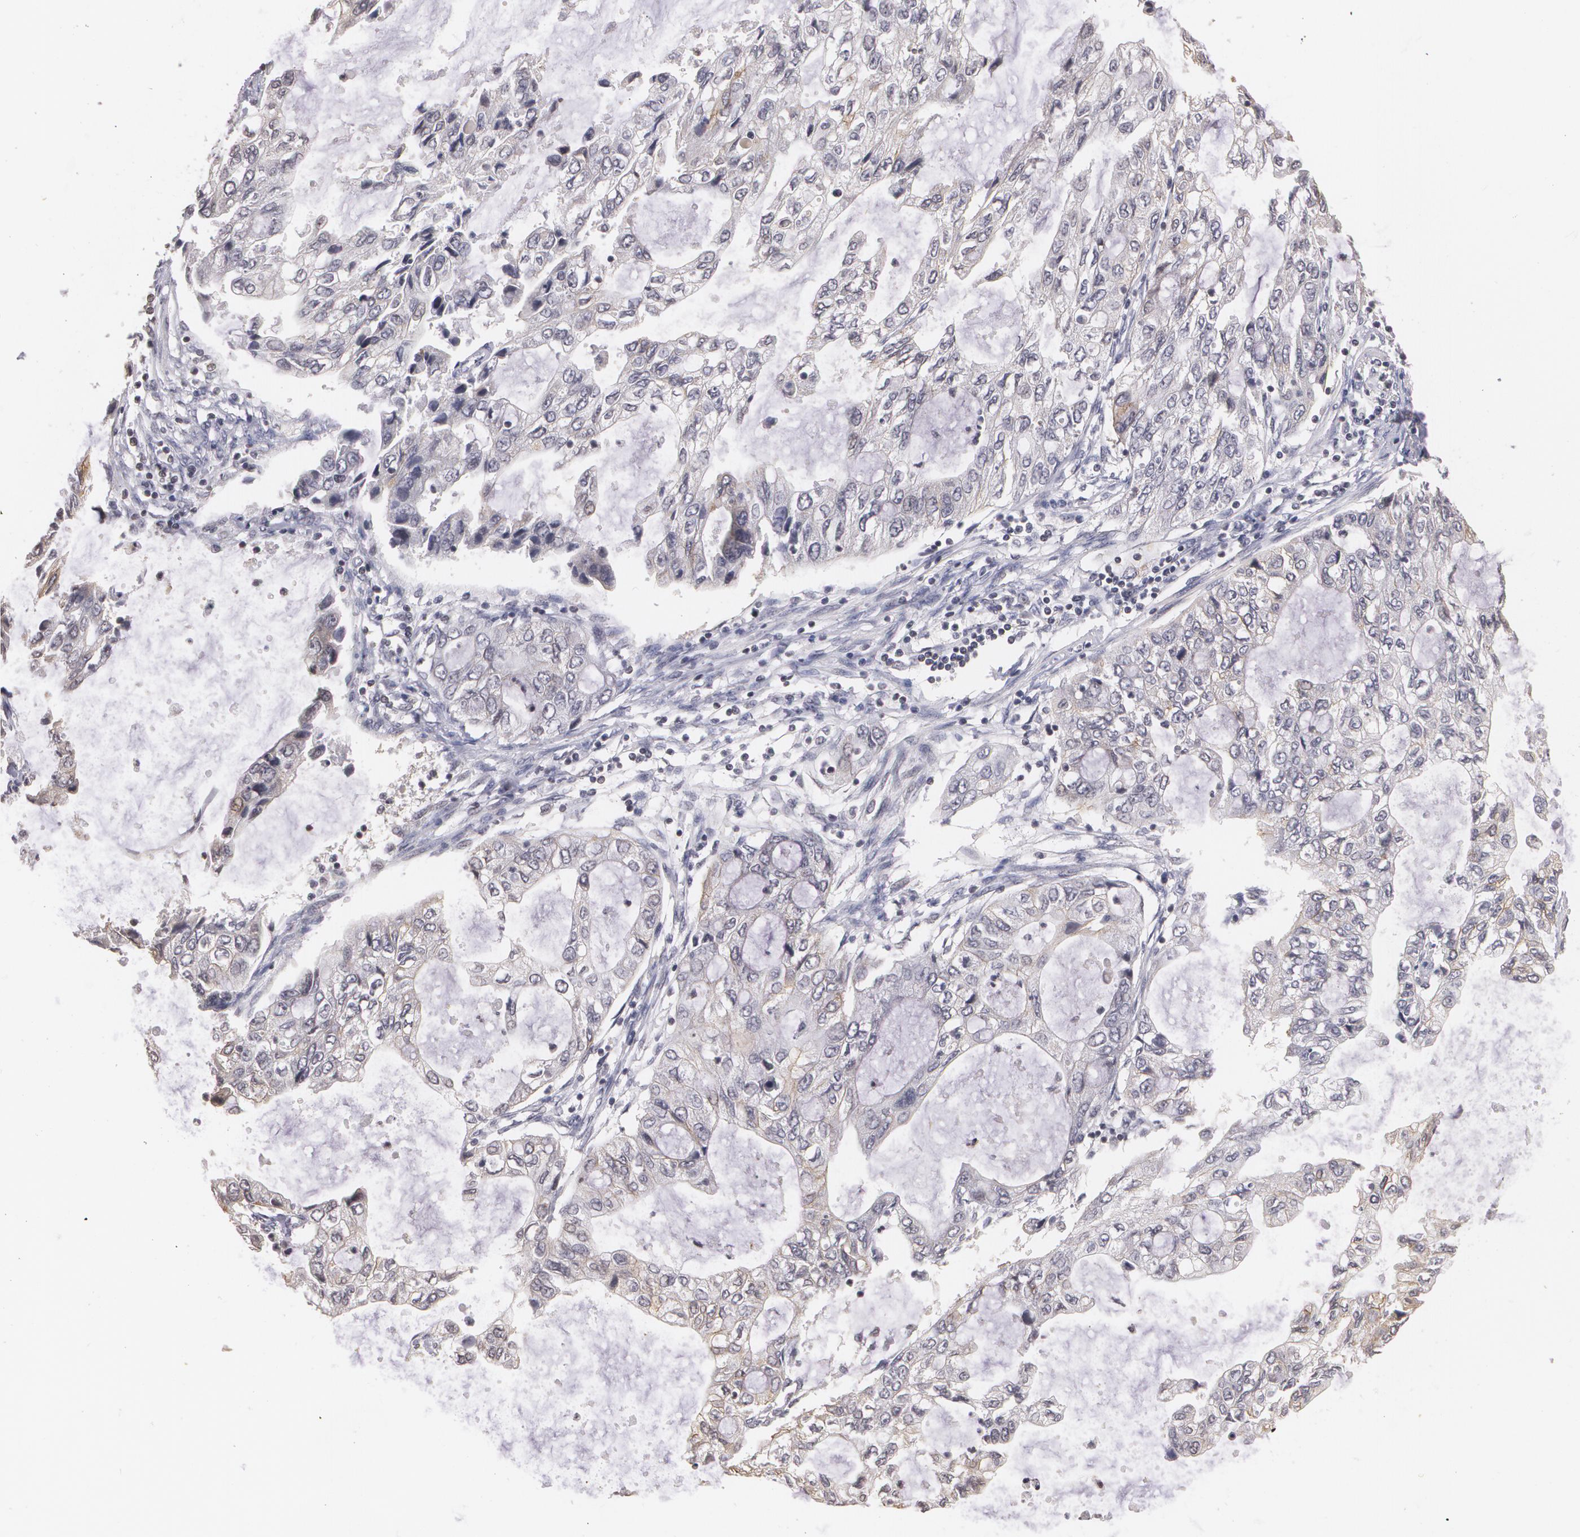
{"staining": {"intensity": "negative", "quantity": "none", "location": "none"}, "tissue": "stomach cancer", "cell_type": "Tumor cells", "image_type": "cancer", "snomed": [{"axis": "morphology", "description": "Adenocarcinoma, NOS"}, {"axis": "topography", "description": "Stomach, upper"}], "caption": "DAB immunohistochemical staining of human stomach cancer (adenocarcinoma) shows no significant staining in tumor cells. The staining was performed using DAB (3,3'-diaminobenzidine) to visualize the protein expression in brown, while the nuclei were stained in blue with hematoxylin (Magnification: 20x).", "gene": "THRB", "patient": {"sex": "female", "age": 52}}